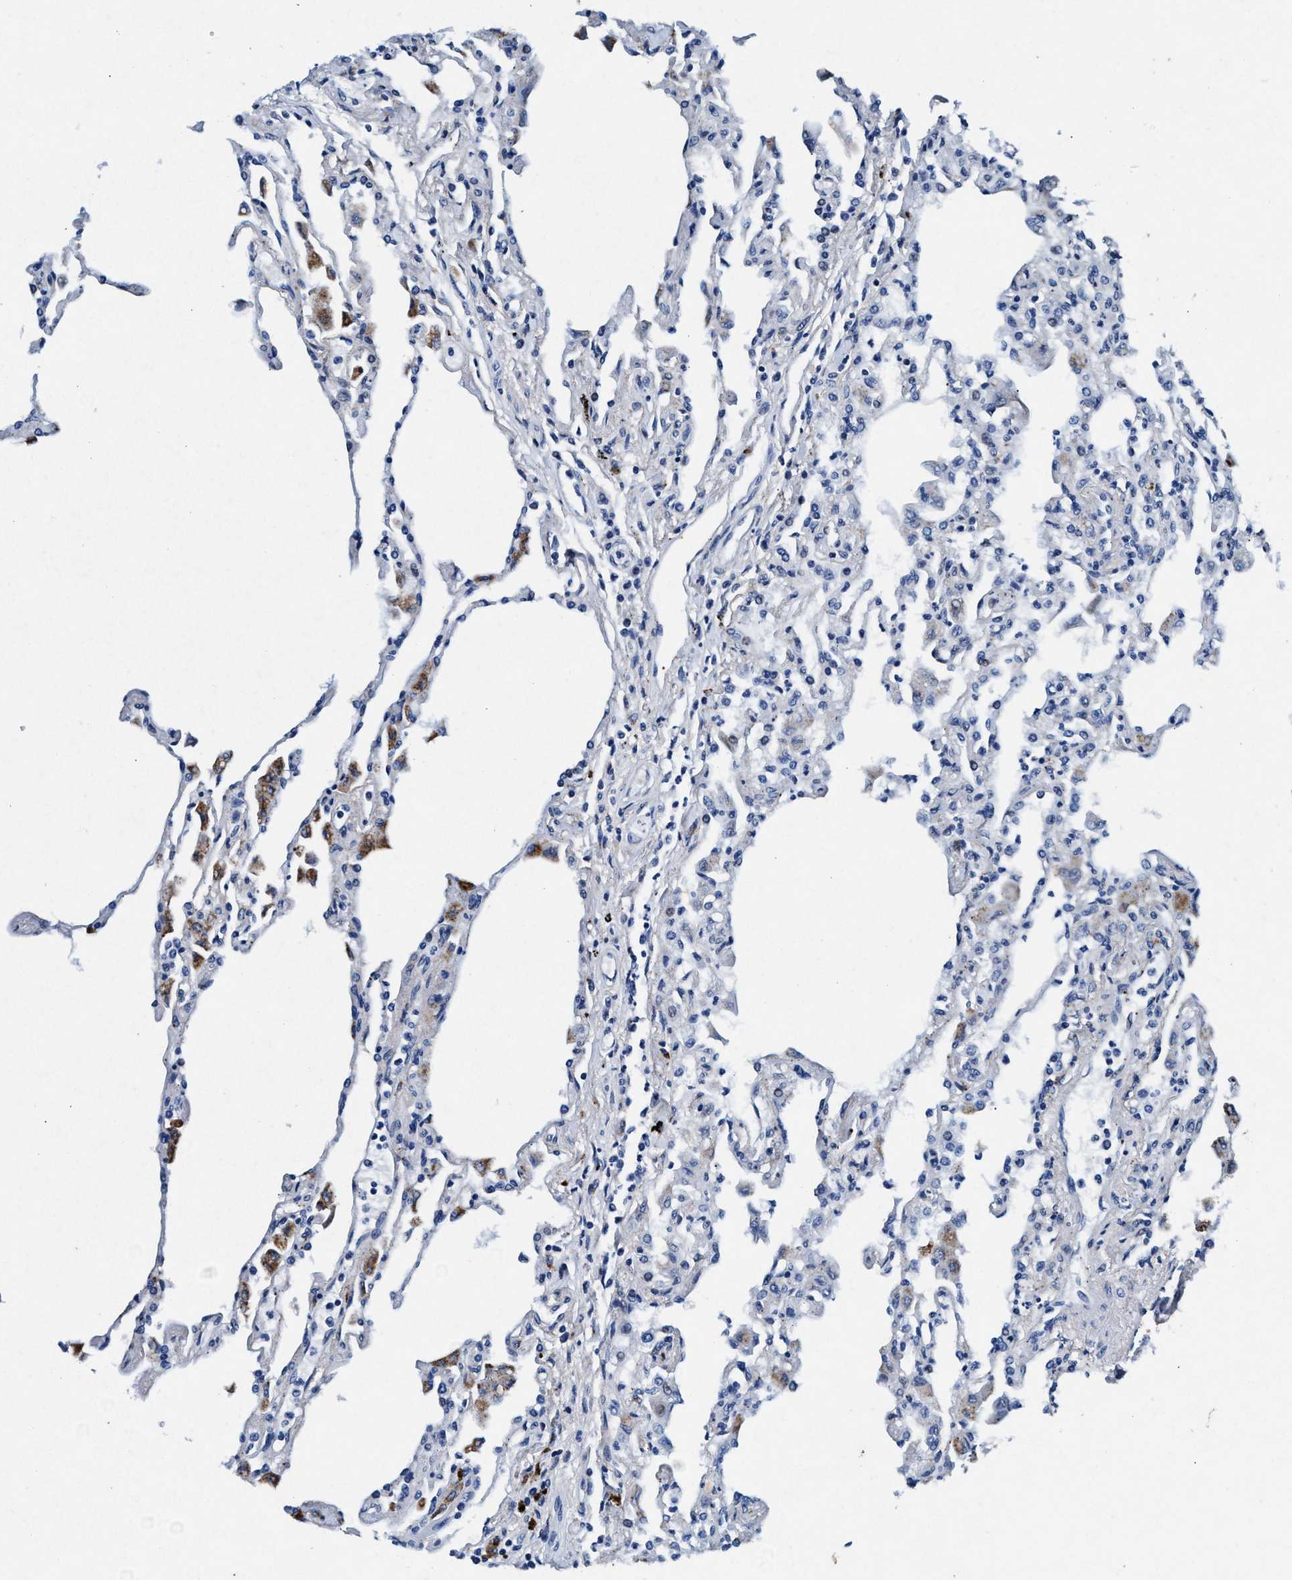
{"staining": {"intensity": "negative", "quantity": "none", "location": "none"}, "tissue": "lung", "cell_type": "Alveolar cells", "image_type": "normal", "snomed": [{"axis": "morphology", "description": "Normal tissue, NOS"}, {"axis": "topography", "description": "Bronchus"}, {"axis": "topography", "description": "Lung"}], "caption": "DAB immunohistochemical staining of benign lung displays no significant staining in alveolar cells.", "gene": "SLC8A1", "patient": {"sex": "female", "age": 49}}